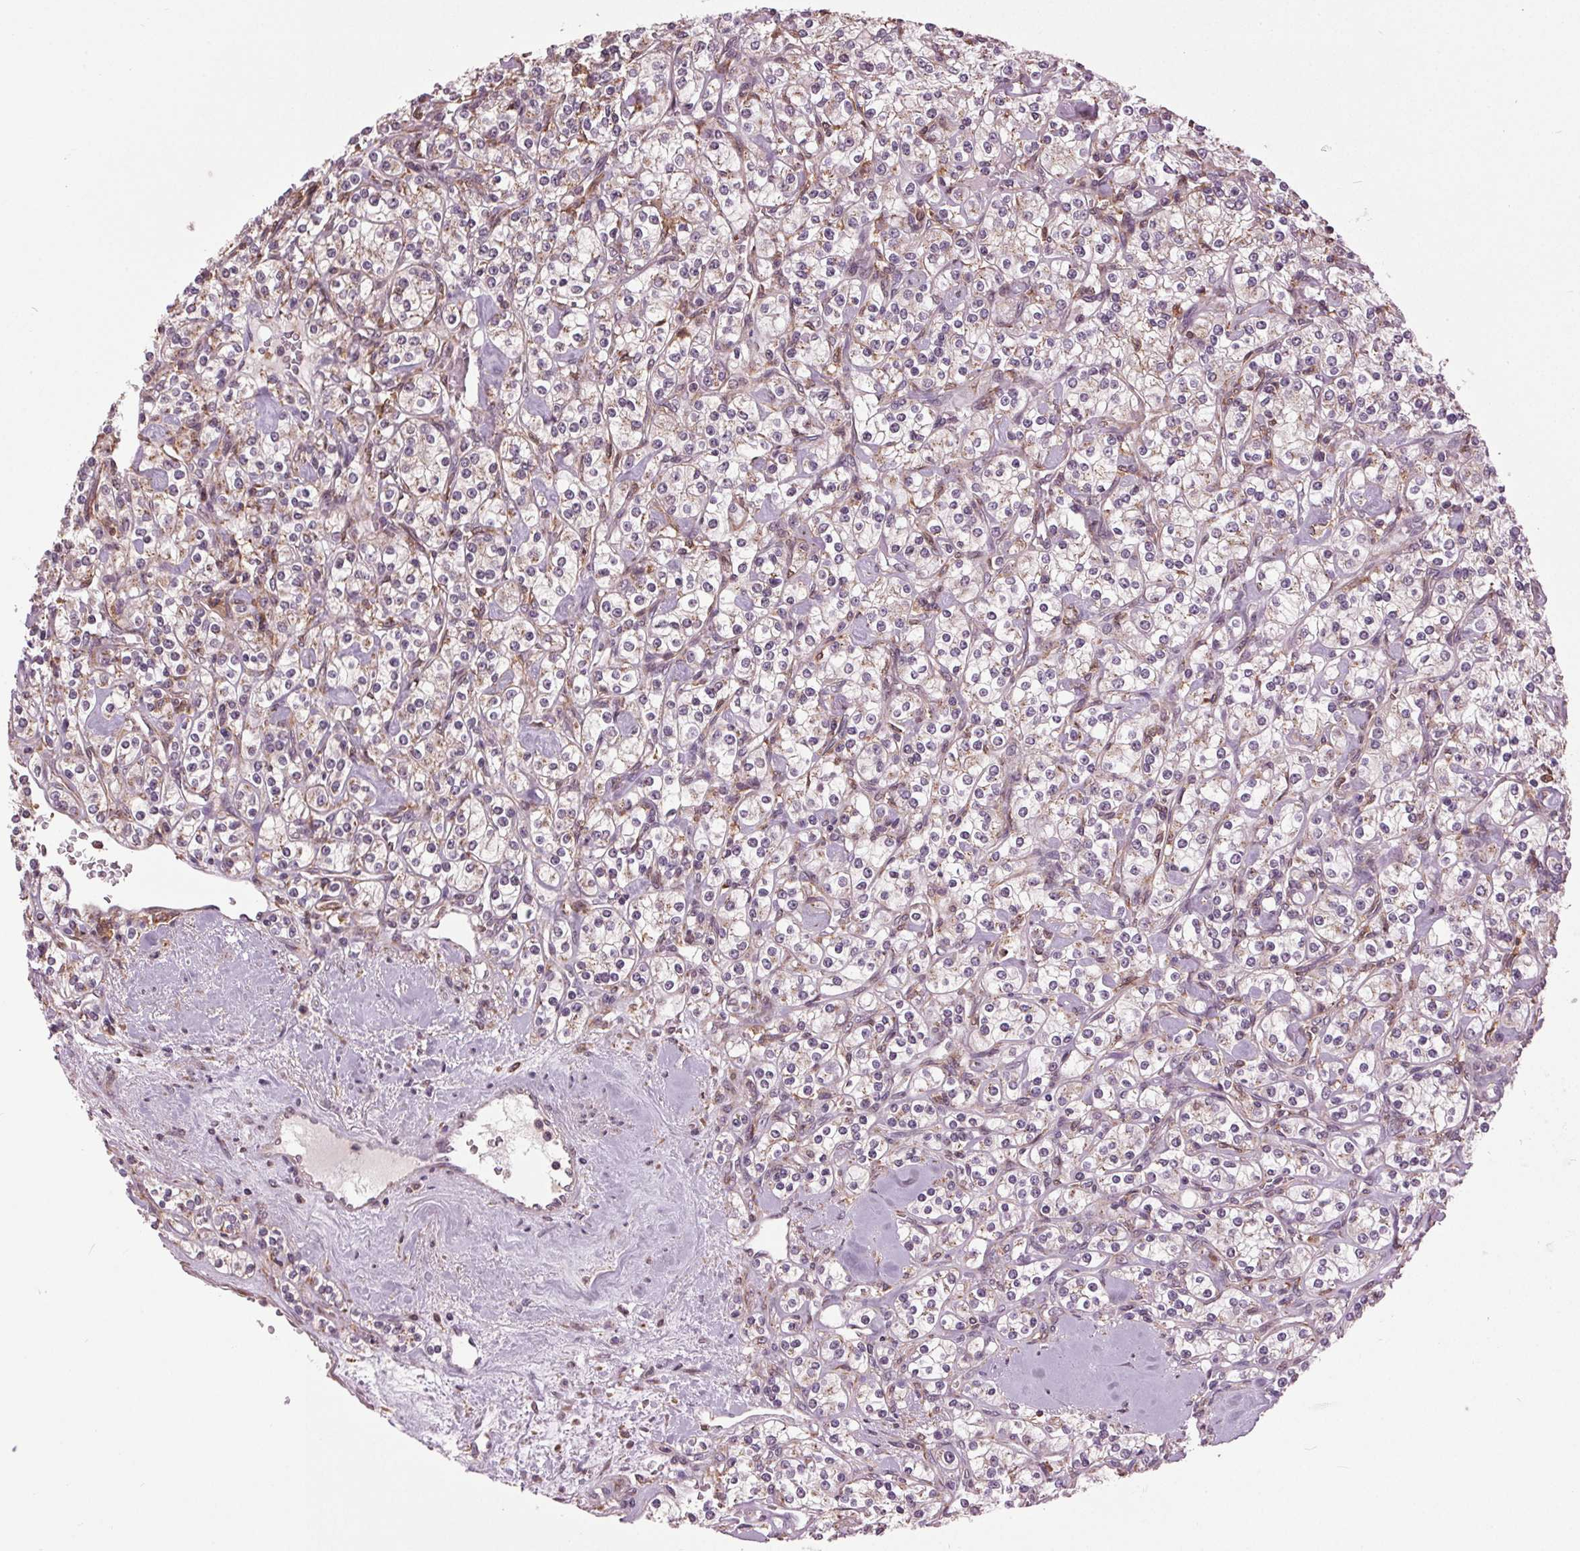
{"staining": {"intensity": "weak", "quantity": "<25%", "location": "cytoplasmic/membranous"}, "tissue": "renal cancer", "cell_type": "Tumor cells", "image_type": "cancer", "snomed": [{"axis": "morphology", "description": "Adenocarcinoma, NOS"}, {"axis": "topography", "description": "Kidney"}], "caption": "Histopathology image shows no protein expression in tumor cells of renal cancer tissue.", "gene": "BSDC1", "patient": {"sex": "male", "age": 77}}